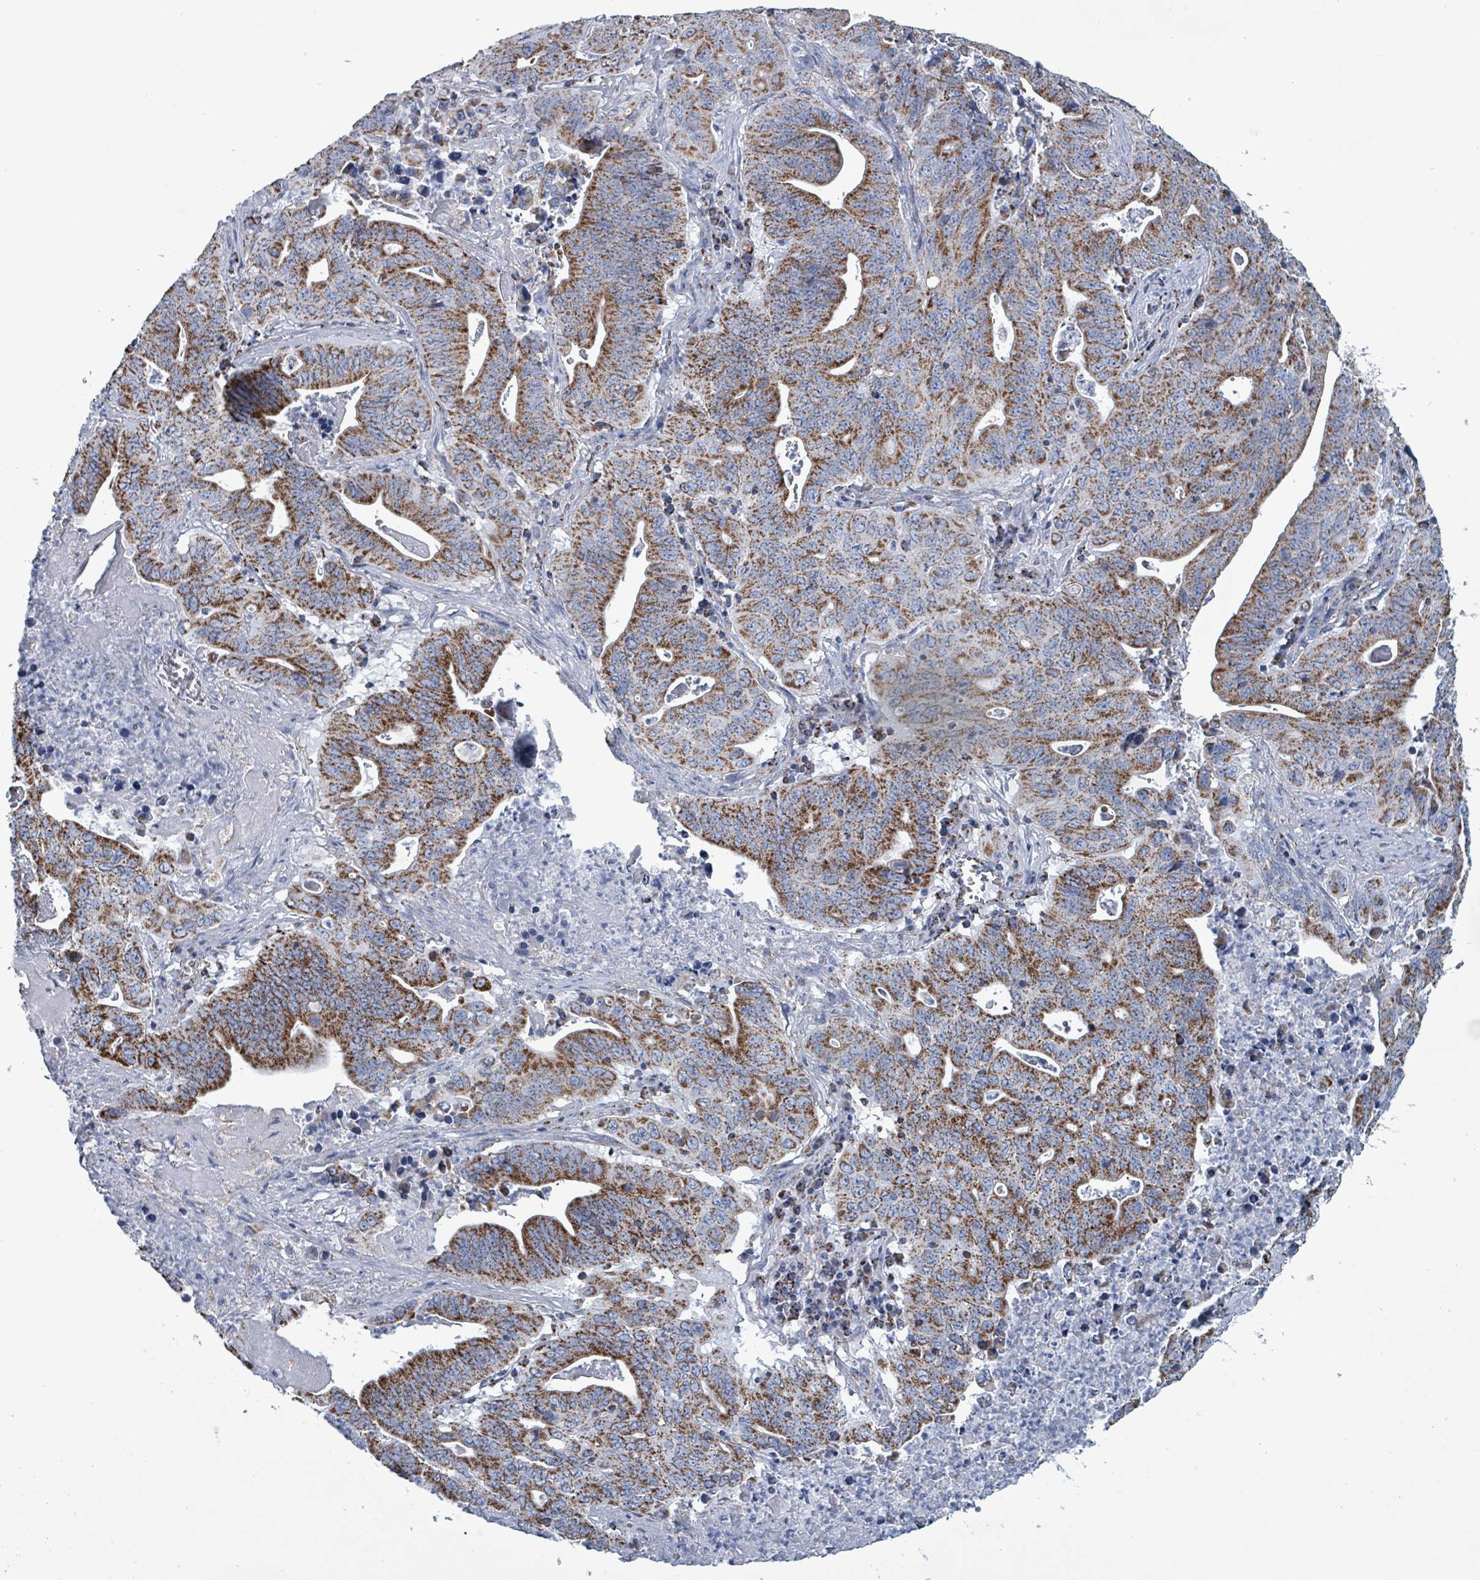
{"staining": {"intensity": "strong", "quantity": ">75%", "location": "cytoplasmic/membranous"}, "tissue": "lung cancer", "cell_type": "Tumor cells", "image_type": "cancer", "snomed": [{"axis": "morphology", "description": "Adenocarcinoma, NOS"}, {"axis": "topography", "description": "Lung"}], "caption": "The image displays a brown stain indicating the presence of a protein in the cytoplasmic/membranous of tumor cells in lung cancer (adenocarcinoma). (DAB = brown stain, brightfield microscopy at high magnification).", "gene": "IDH3B", "patient": {"sex": "female", "age": 60}}